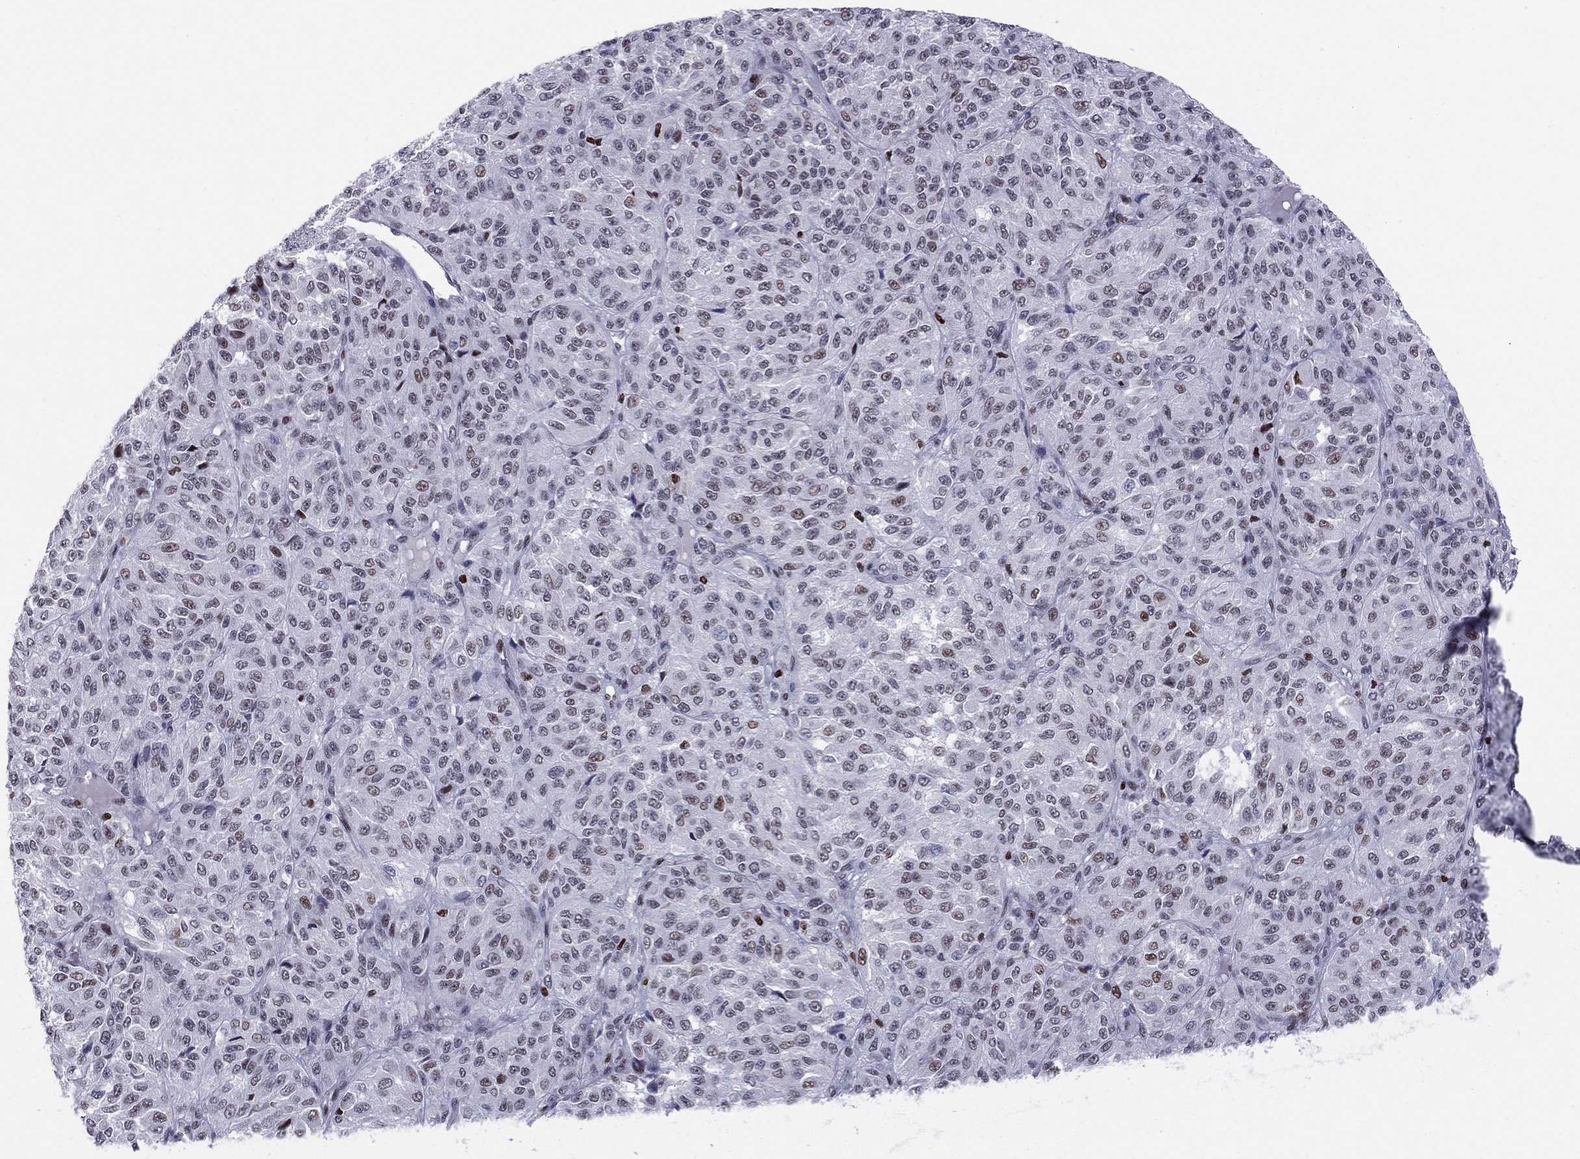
{"staining": {"intensity": "strong", "quantity": "<25%", "location": "nuclear"}, "tissue": "melanoma", "cell_type": "Tumor cells", "image_type": "cancer", "snomed": [{"axis": "morphology", "description": "Malignant melanoma, Metastatic site"}, {"axis": "topography", "description": "Brain"}], "caption": "IHC image of neoplastic tissue: human malignant melanoma (metastatic site) stained using immunohistochemistry (IHC) displays medium levels of strong protein expression localized specifically in the nuclear of tumor cells, appearing as a nuclear brown color.", "gene": "PCGF3", "patient": {"sex": "female", "age": 56}}